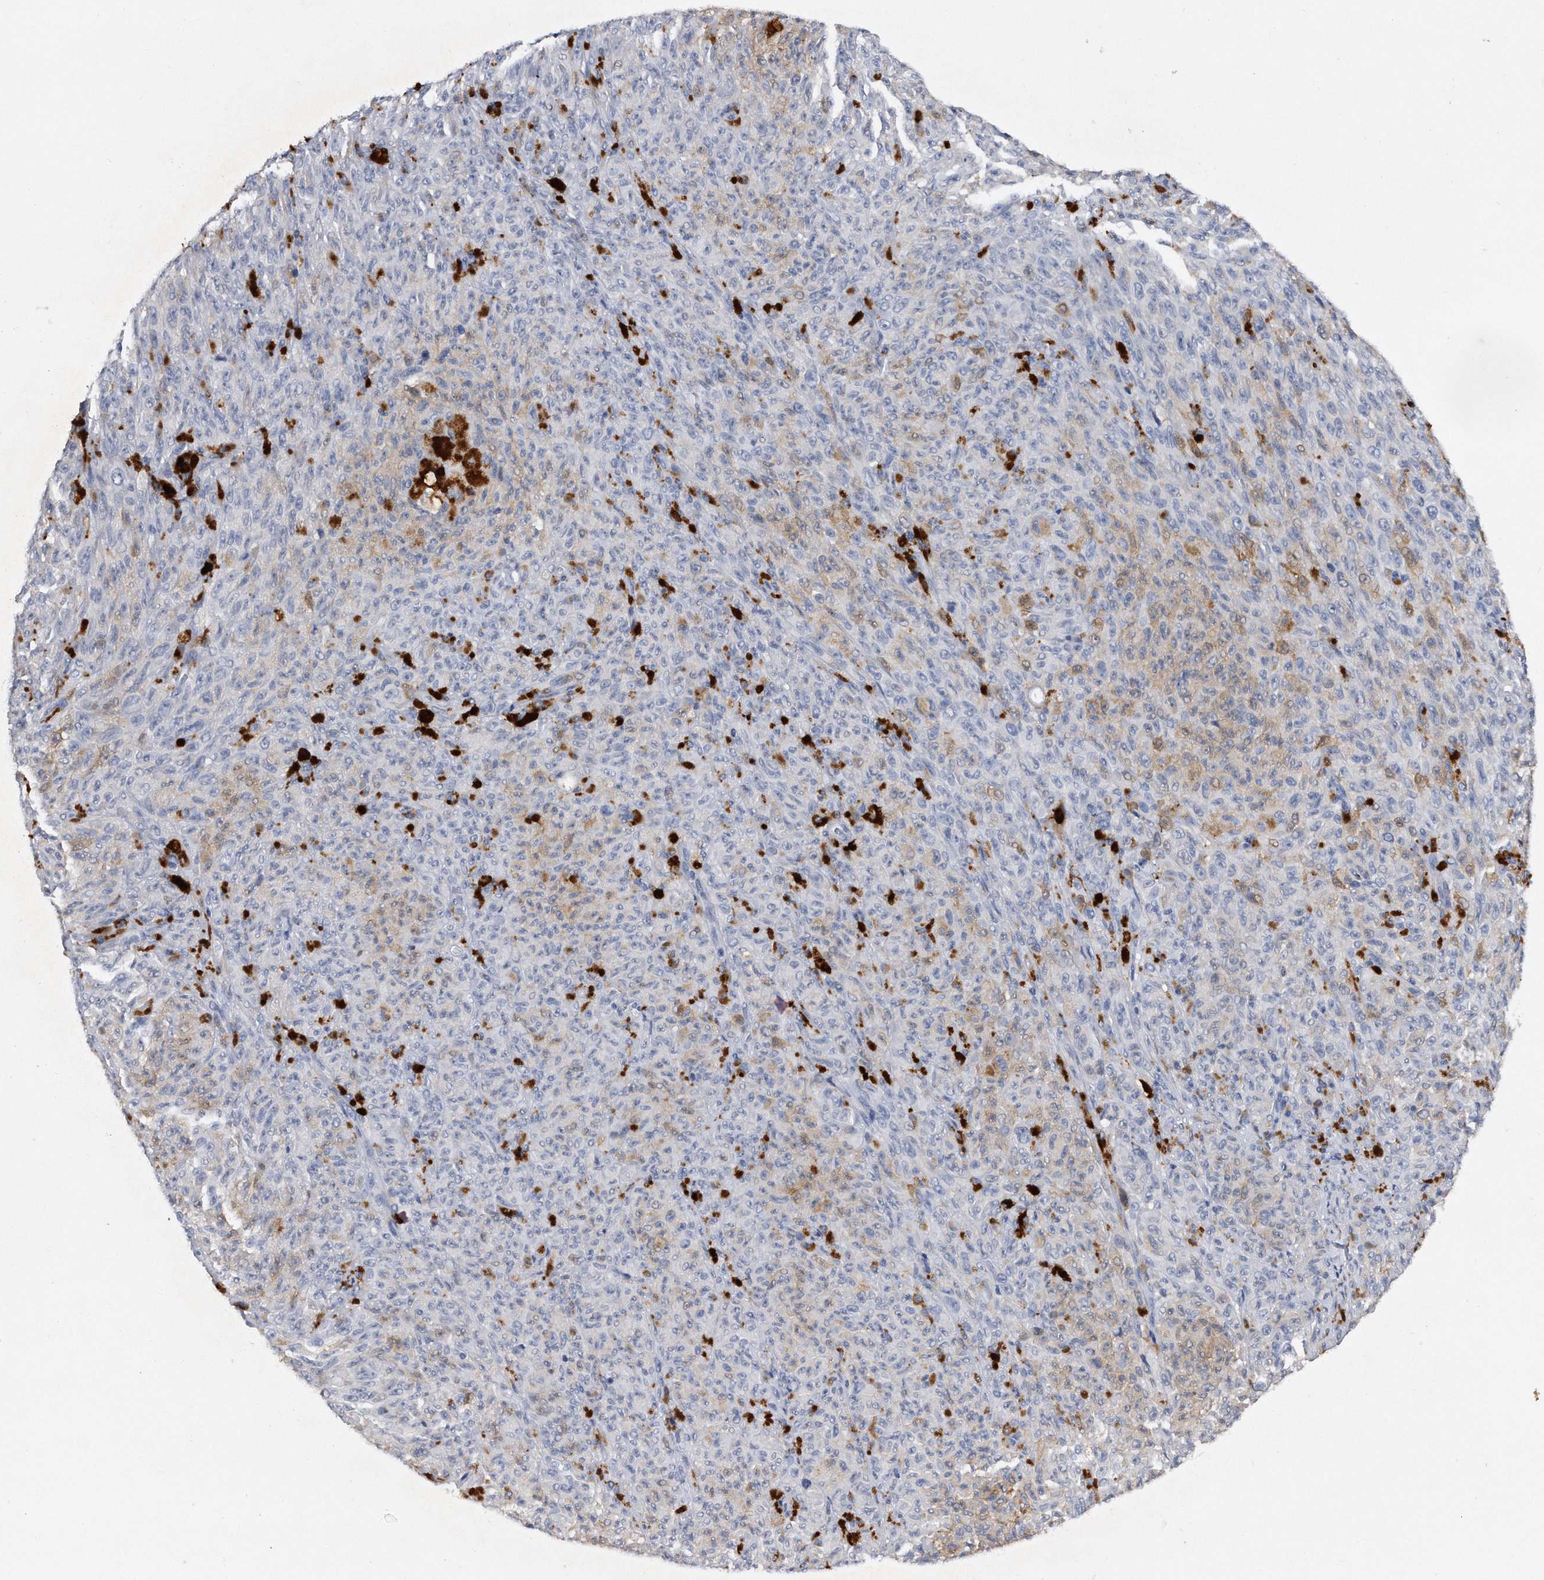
{"staining": {"intensity": "weak", "quantity": "<25%", "location": "cytoplasmic/membranous"}, "tissue": "melanoma", "cell_type": "Tumor cells", "image_type": "cancer", "snomed": [{"axis": "morphology", "description": "Malignant melanoma, NOS"}, {"axis": "topography", "description": "Skin"}], "caption": "Immunohistochemistry micrograph of neoplastic tissue: human malignant melanoma stained with DAB displays no significant protein positivity in tumor cells.", "gene": "ASNS", "patient": {"sex": "female", "age": 82}}